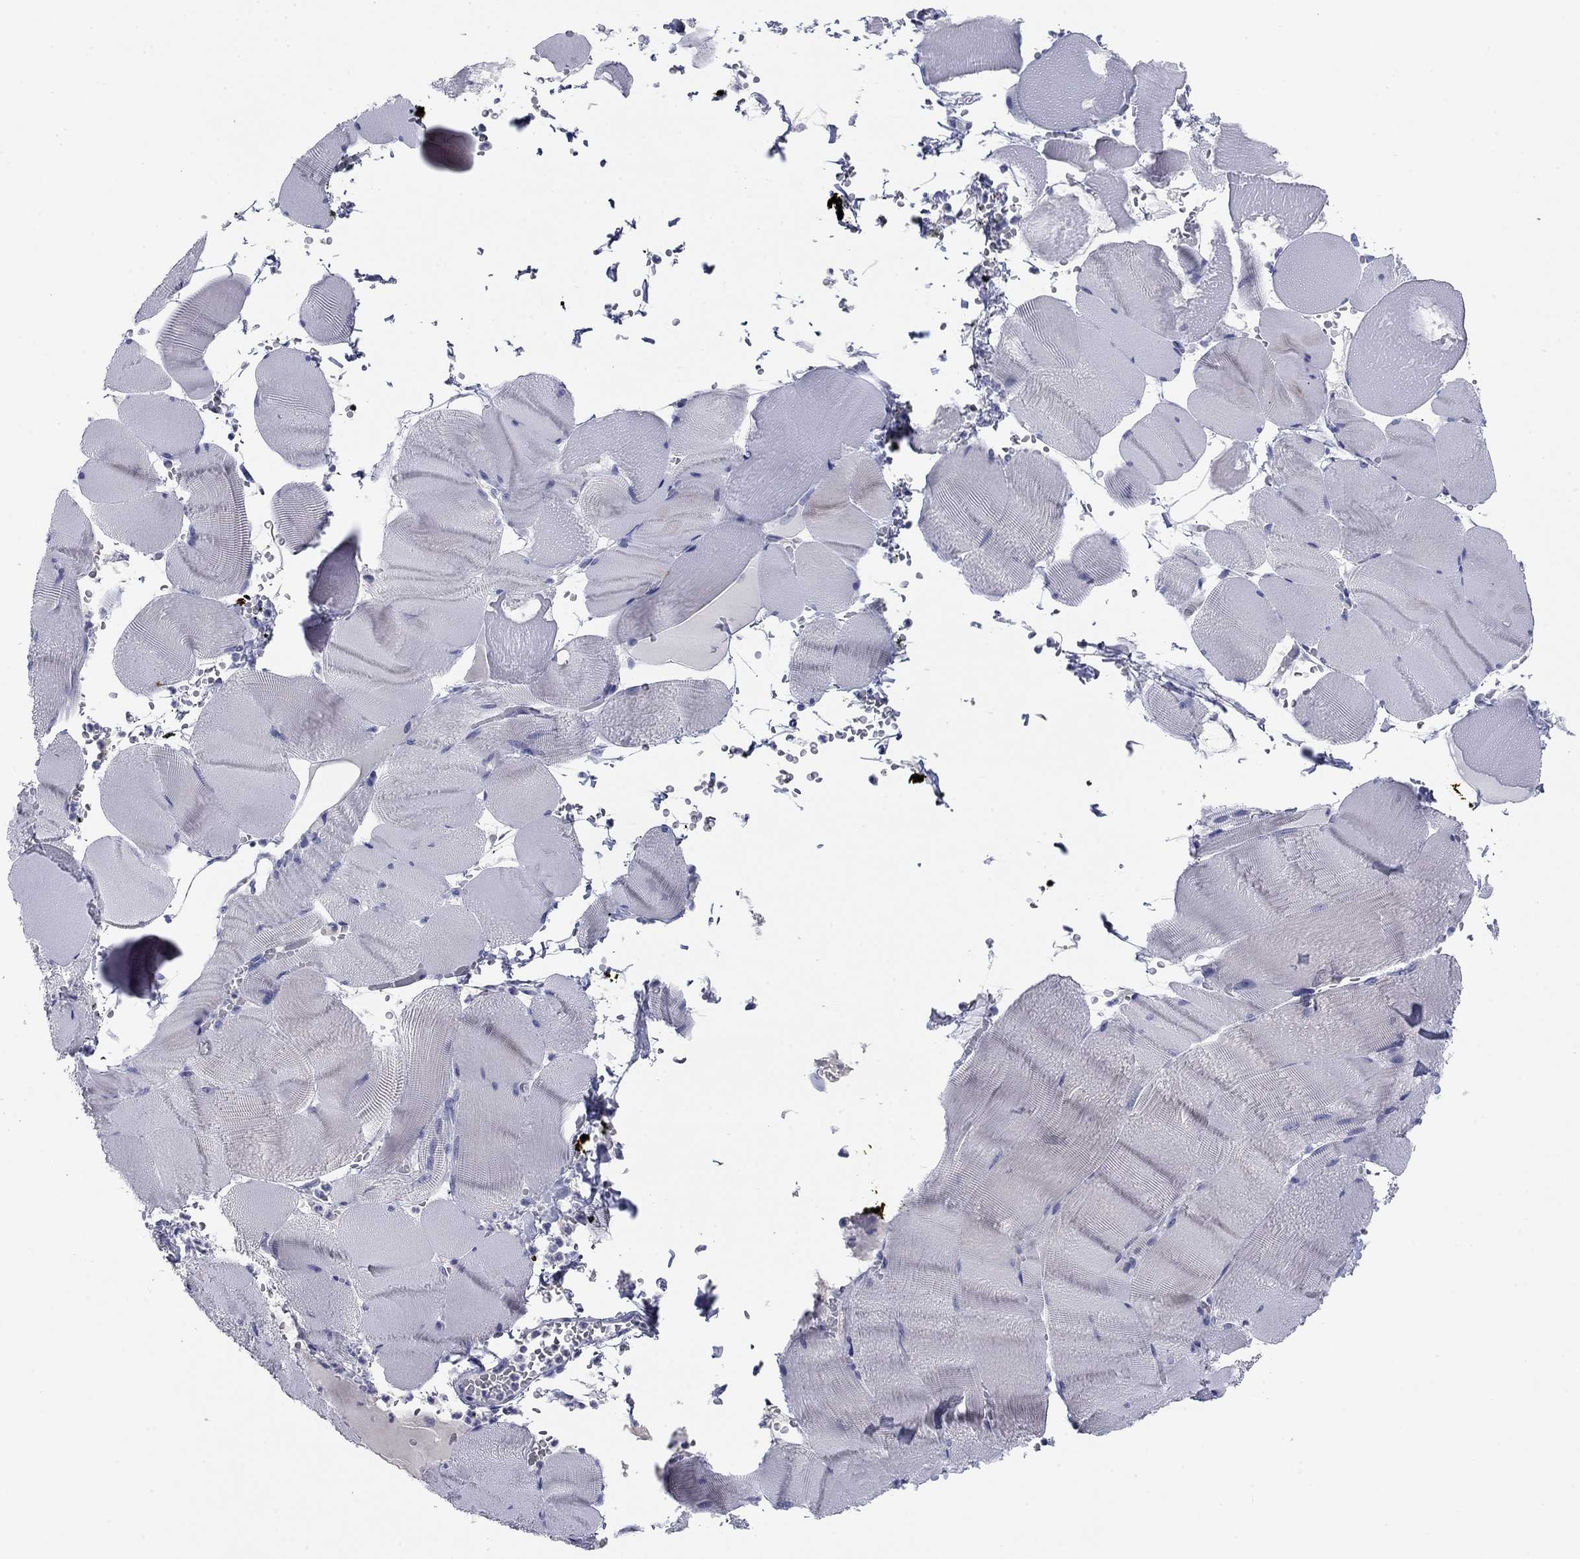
{"staining": {"intensity": "negative", "quantity": "none", "location": "none"}, "tissue": "skeletal muscle", "cell_type": "Myocytes", "image_type": "normal", "snomed": [{"axis": "morphology", "description": "Normal tissue, NOS"}, {"axis": "topography", "description": "Skeletal muscle"}], "caption": "DAB (3,3'-diaminobenzidine) immunohistochemical staining of benign human skeletal muscle exhibits no significant positivity in myocytes. (Brightfield microscopy of DAB (3,3'-diaminobenzidine) IHC at high magnification).", "gene": "KCNH1", "patient": {"sex": "male", "age": 56}}